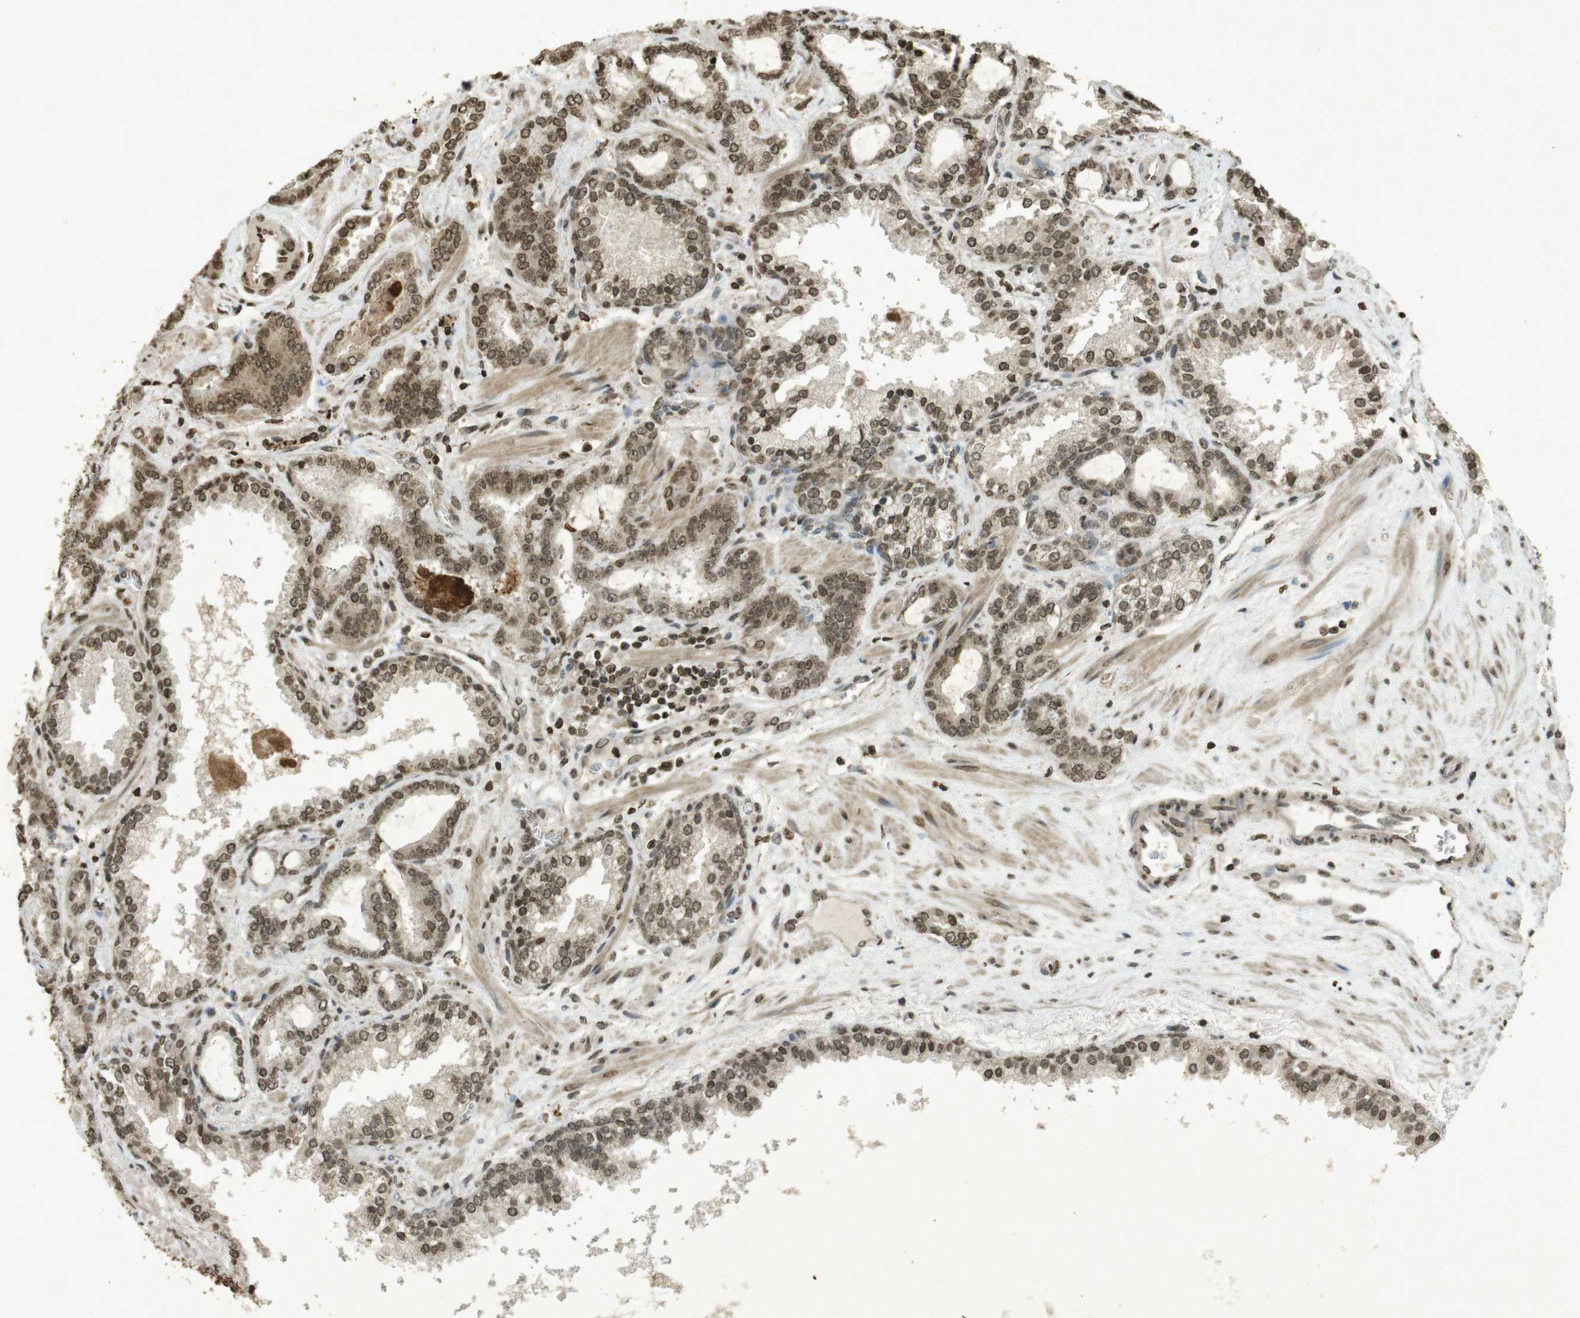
{"staining": {"intensity": "moderate", "quantity": ">75%", "location": "cytoplasmic/membranous,nuclear"}, "tissue": "prostate cancer", "cell_type": "Tumor cells", "image_type": "cancer", "snomed": [{"axis": "morphology", "description": "Adenocarcinoma, Low grade"}, {"axis": "topography", "description": "Prostate"}], "caption": "Tumor cells exhibit moderate cytoplasmic/membranous and nuclear staining in about >75% of cells in prostate cancer.", "gene": "ORC4", "patient": {"sex": "male", "age": 60}}